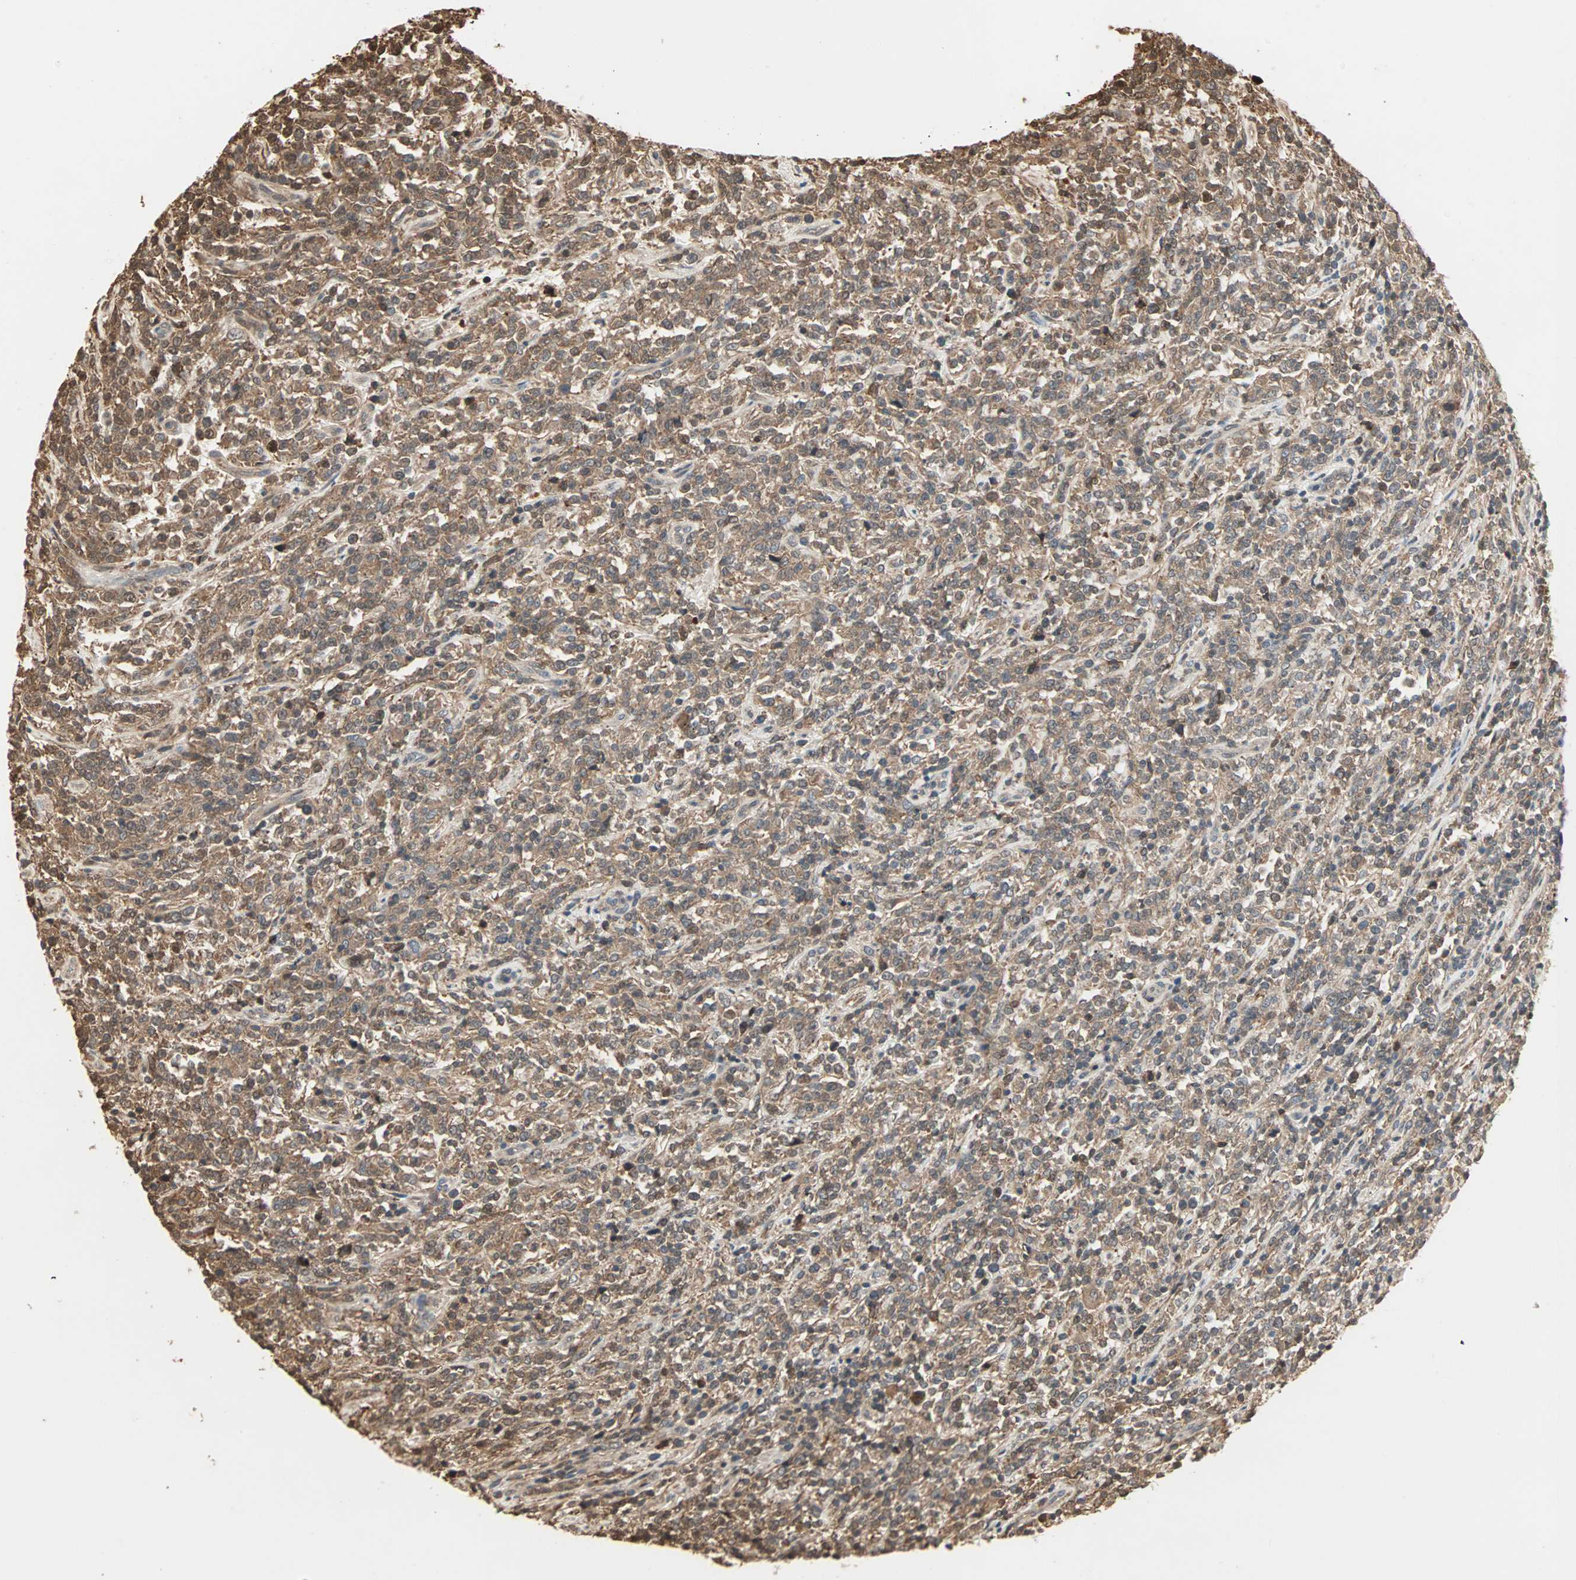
{"staining": {"intensity": "moderate", "quantity": ">75%", "location": "cytoplasmic/membranous,nuclear"}, "tissue": "lymphoma", "cell_type": "Tumor cells", "image_type": "cancer", "snomed": [{"axis": "morphology", "description": "Malignant lymphoma, non-Hodgkin's type, High grade"}, {"axis": "topography", "description": "Soft tissue"}], "caption": "The immunohistochemical stain highlights moderate cytoplasmic/membranous and nuclear staining in tumor cells of lymphoma tissue. (Stains: DAB in brown, nuclei in blue, Microscopy: brightfield microscopy at high magnification).", "gene": "DRG2", "patient": {"sex": "male", "age": 18}}